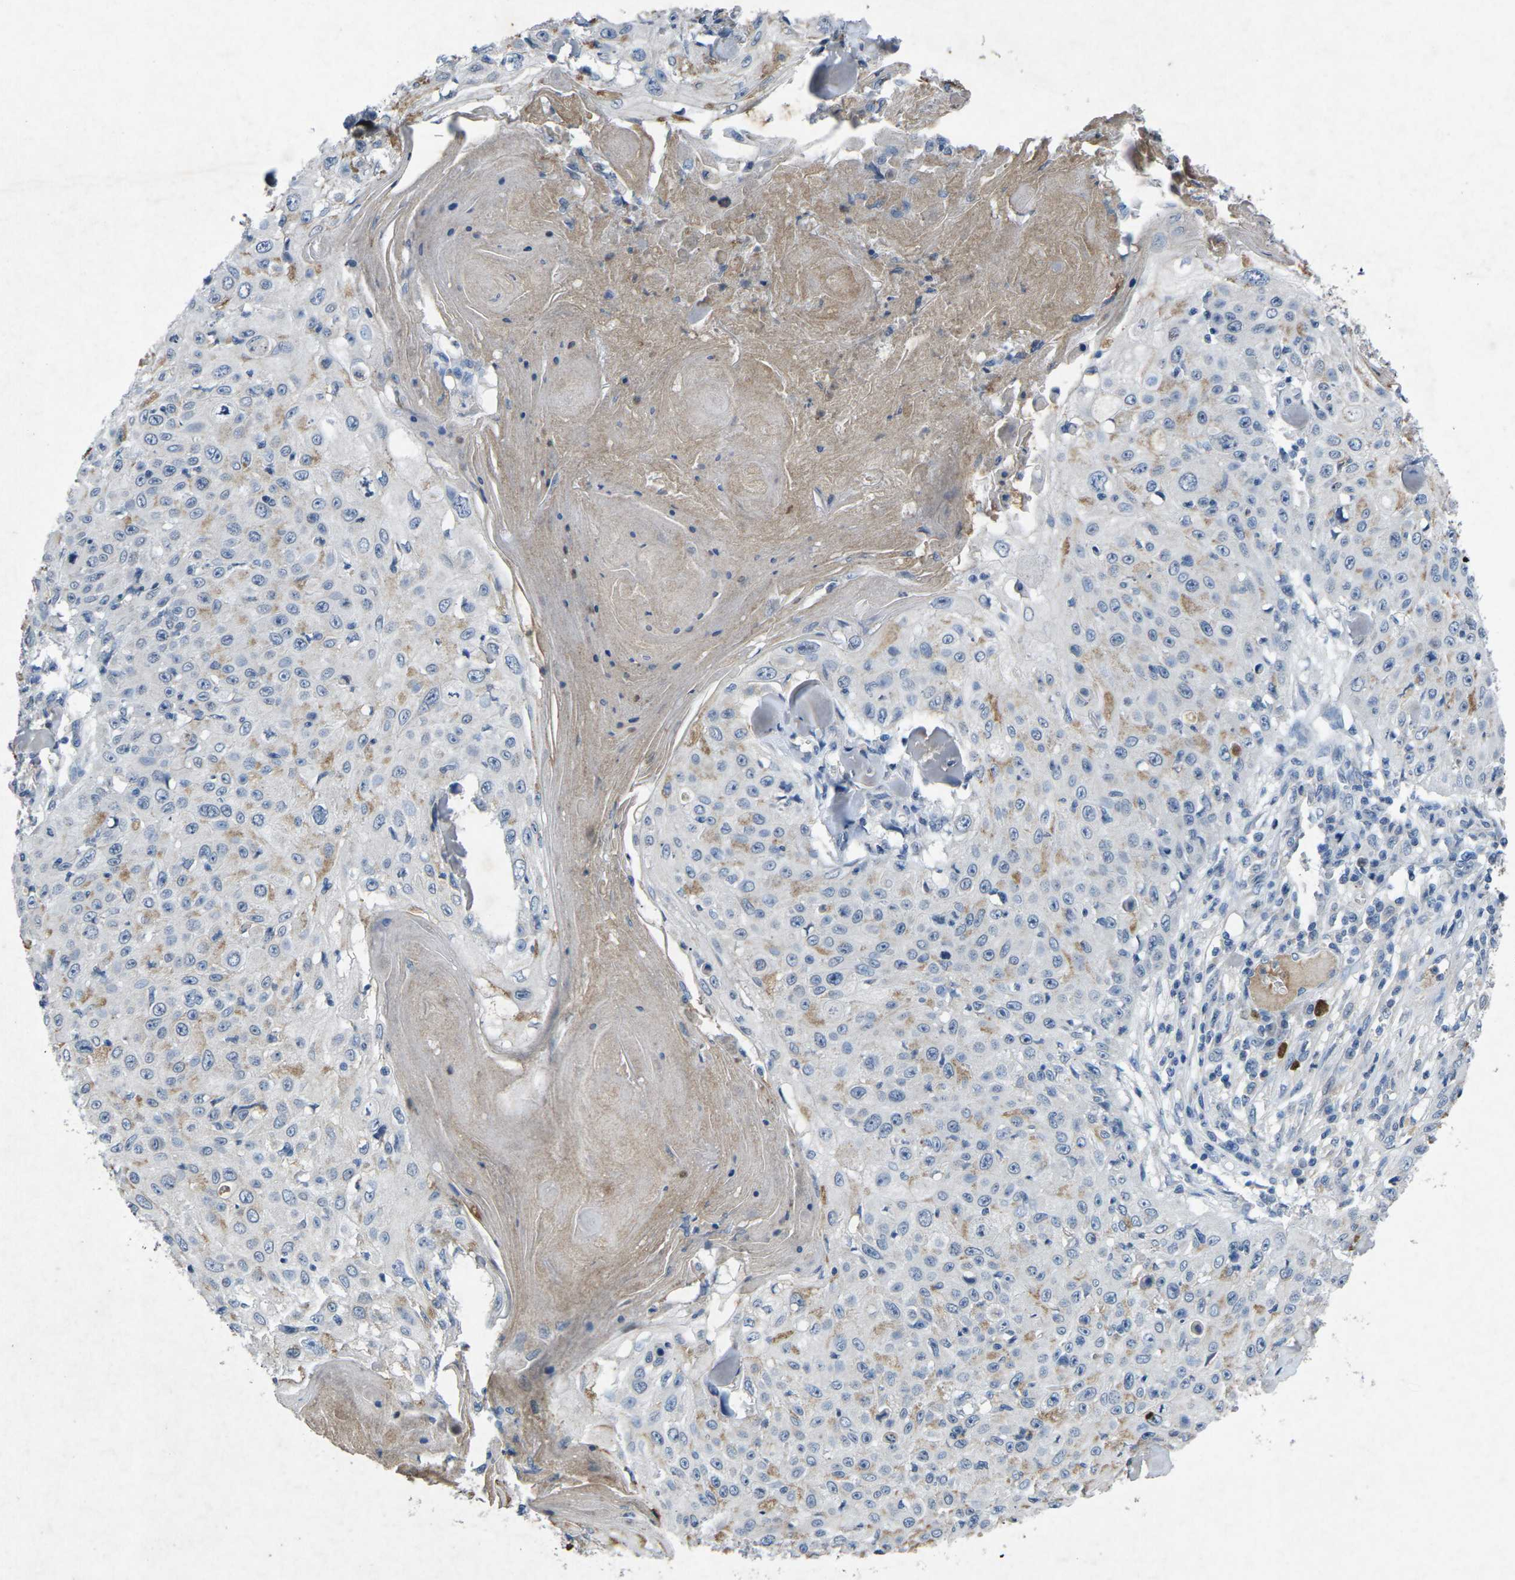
{"staining": {"intensity": "weak", "quantity": "<25%", "location": "cytoplasmic/membranous"}, "tissue": "skin cancer", "cell_type": "Tumor cells", "image_type": "cancer", "snomed": [{"axis": "morphology", "description": "Squamous cell carcinoma, NOS"}, {"axis": "topography", "description": "Skin"}], "caption": "This photomicrograph is of squamous cell carcinoma (skin) stained with immunohistochemistry to label a protein in brown with the nuclei are counter-stained blue. There is no expression in tumor cells.", "gene": "PLG", "patient": {"sex": "male", "age": 86}}